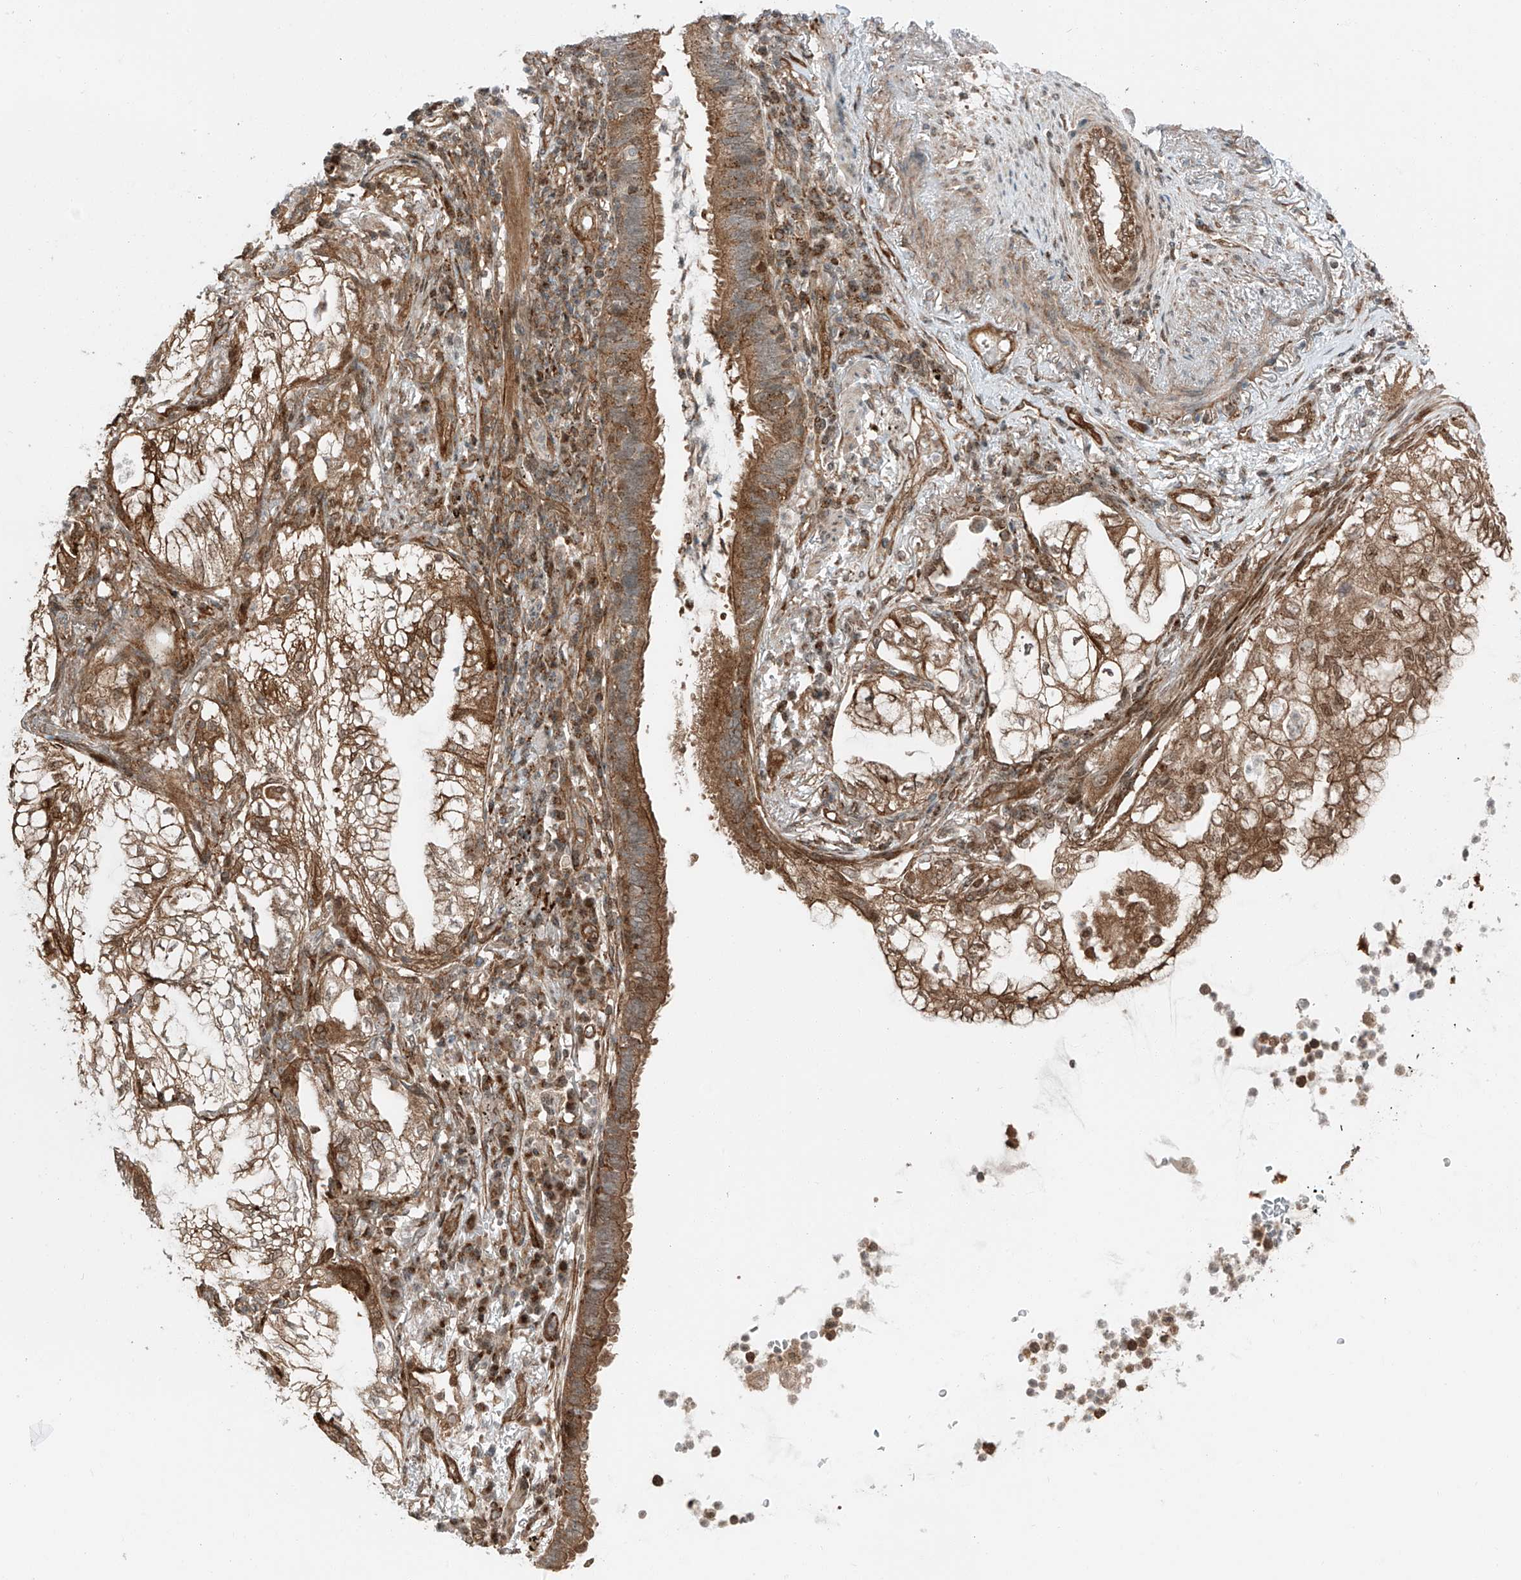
{"staining": {"intensity": "moderate", "quantity": ">75%", "location": "cytoplasmic/membranous"}, "tissue": "lung cancer", "cell_type": "Tumor cells", "image_type": "cancer", "snomed": [{"axis": "morphology", "description": "Adenocarcinoma, NOS"}, {"axis": "topography", "description": "Lung"}], "caption": "Protein analysis of lung cancer tissue exhibits moderate cytoplasmic/membranous staining in approximately >75% of tumor cells.", "gene": "USP48", "patient": {"sex": "female", "age": 70}}